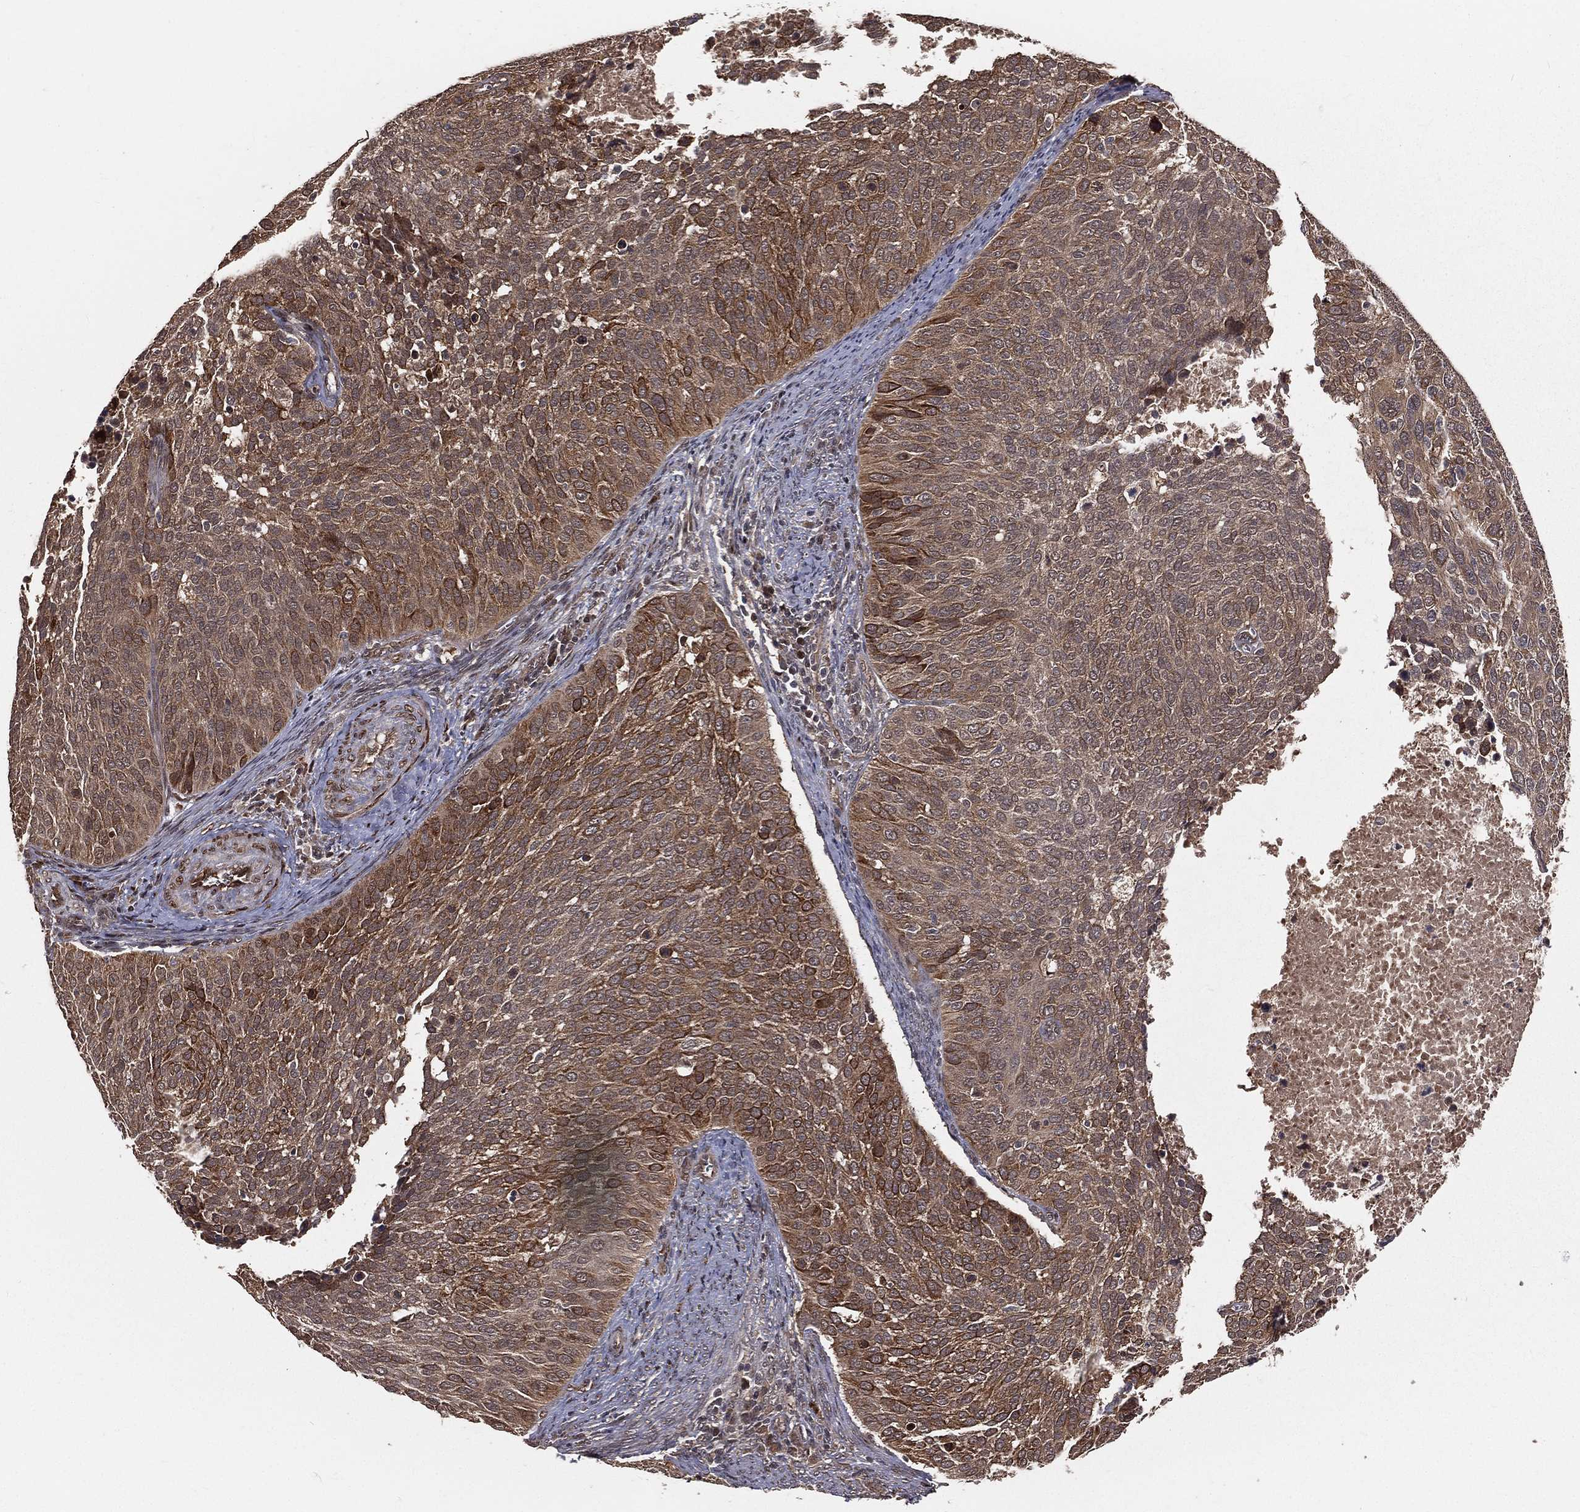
{"staining": {"intensity": "moderate", "quantity": "25%-75%", "location": "cytoplasmic/membranous"}, "tissue": "cervical cancer", "cell_type": "Tumor cells", "image_type": "cancer", "snomed": [{"axis": "morphology", "description": "Squamous cell carcinoma, NOS"}, {"axis": "topography", "description": "Cervix"}], "caption": "Brown immunohistochemical staining in human cervical cancer exhibits moderate cytoplasmic/membranous staining in approximately 25%-75% of tumor cells.", "gene": "MAPK1", "patient": {"sex": "female", "age": 39}}